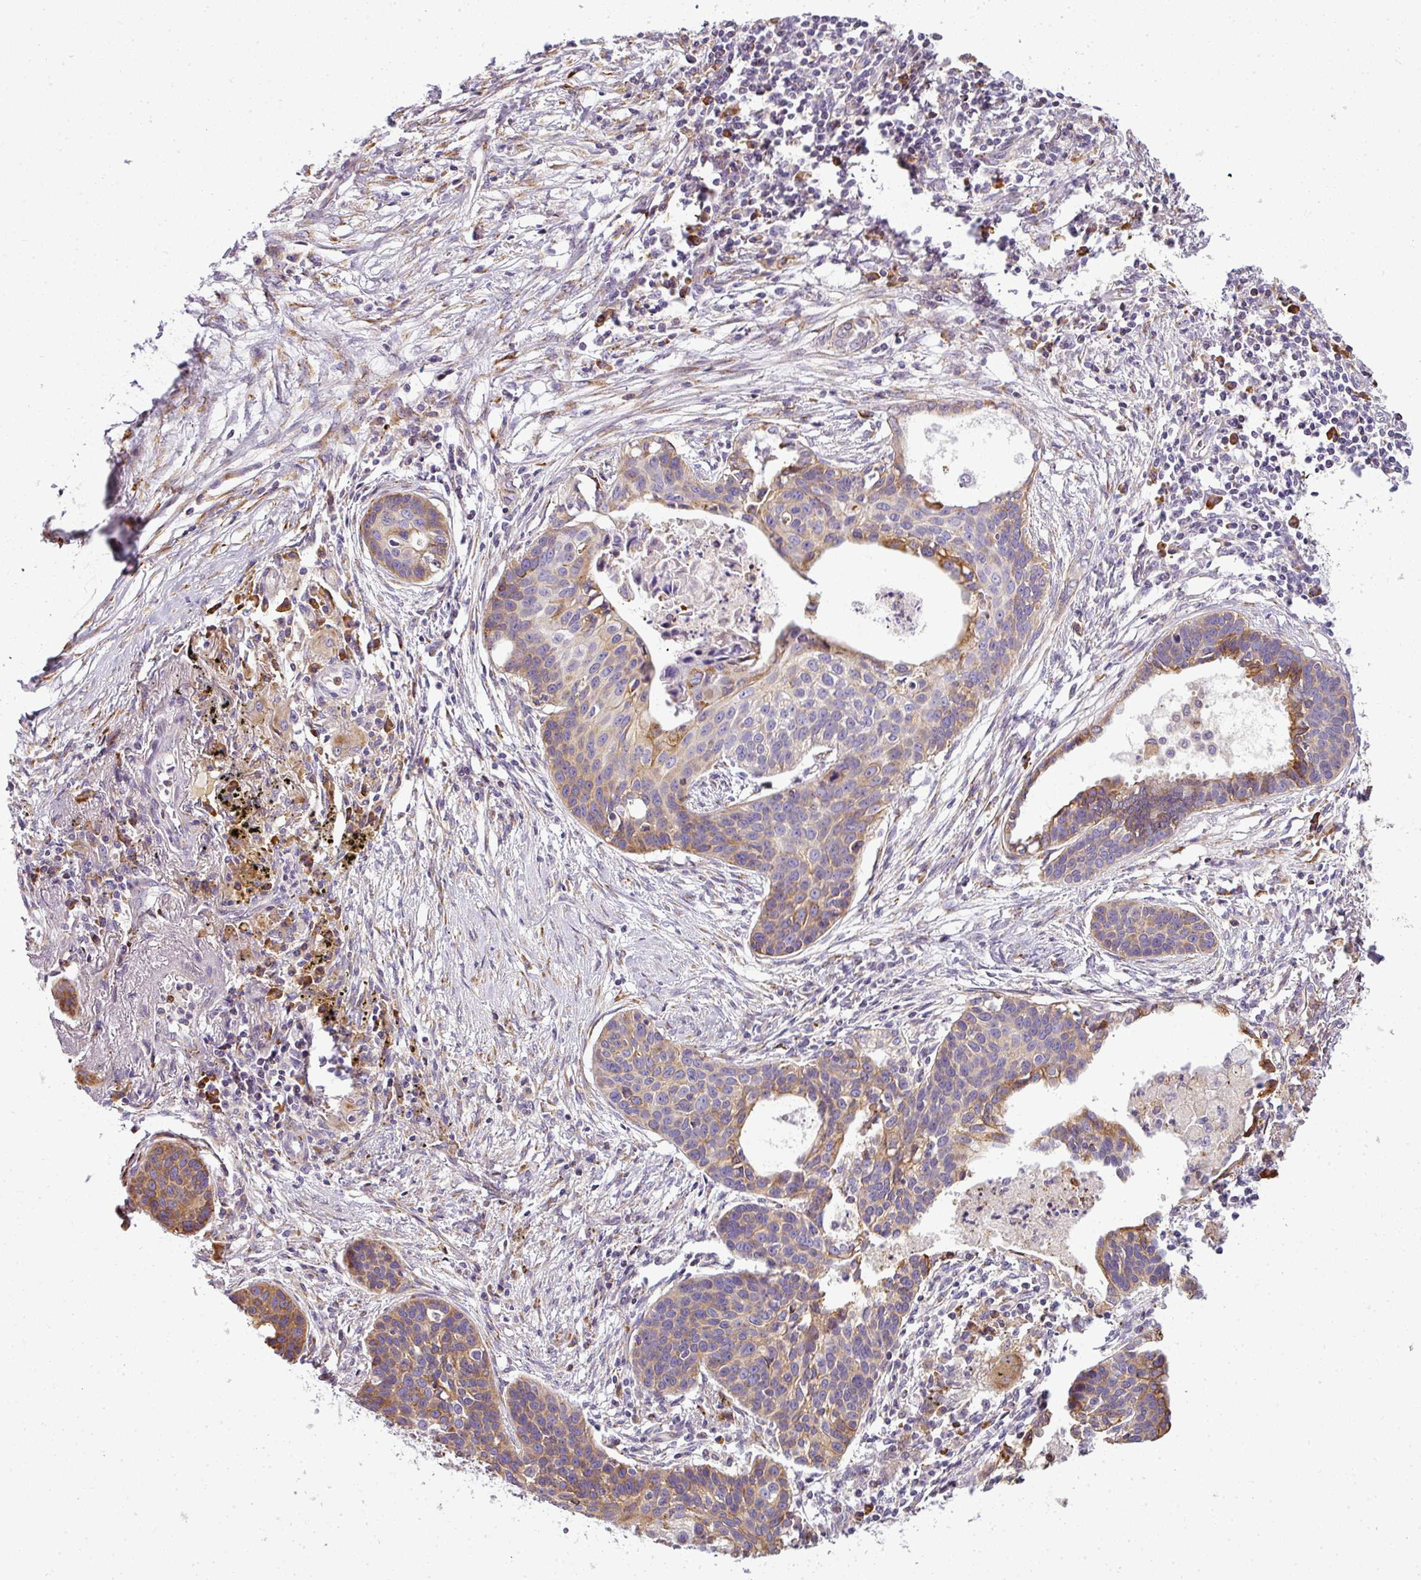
{"staining": {"intensity": "moderate", "quantity": ">75%", "location": "cytoplasmic/membranous"}, "tissue": "lung cancer", "cell_type": "Tumor cells", "image_type": "cancer", "snomed": [{"axis": "morphology", "description": "Squamous cell carcinoma, NOS"}, {"axis": "topography", "description": "Lung"}], "caption": "Brown immunohistochemical staining in squamous cell carcinoma (lung) exhibits moderate cytoplasmic/membranous positivity in about >75% of tumor cells.", "gene": "ANKRD18A", "patient": {"sex": "male", "age": 71}}